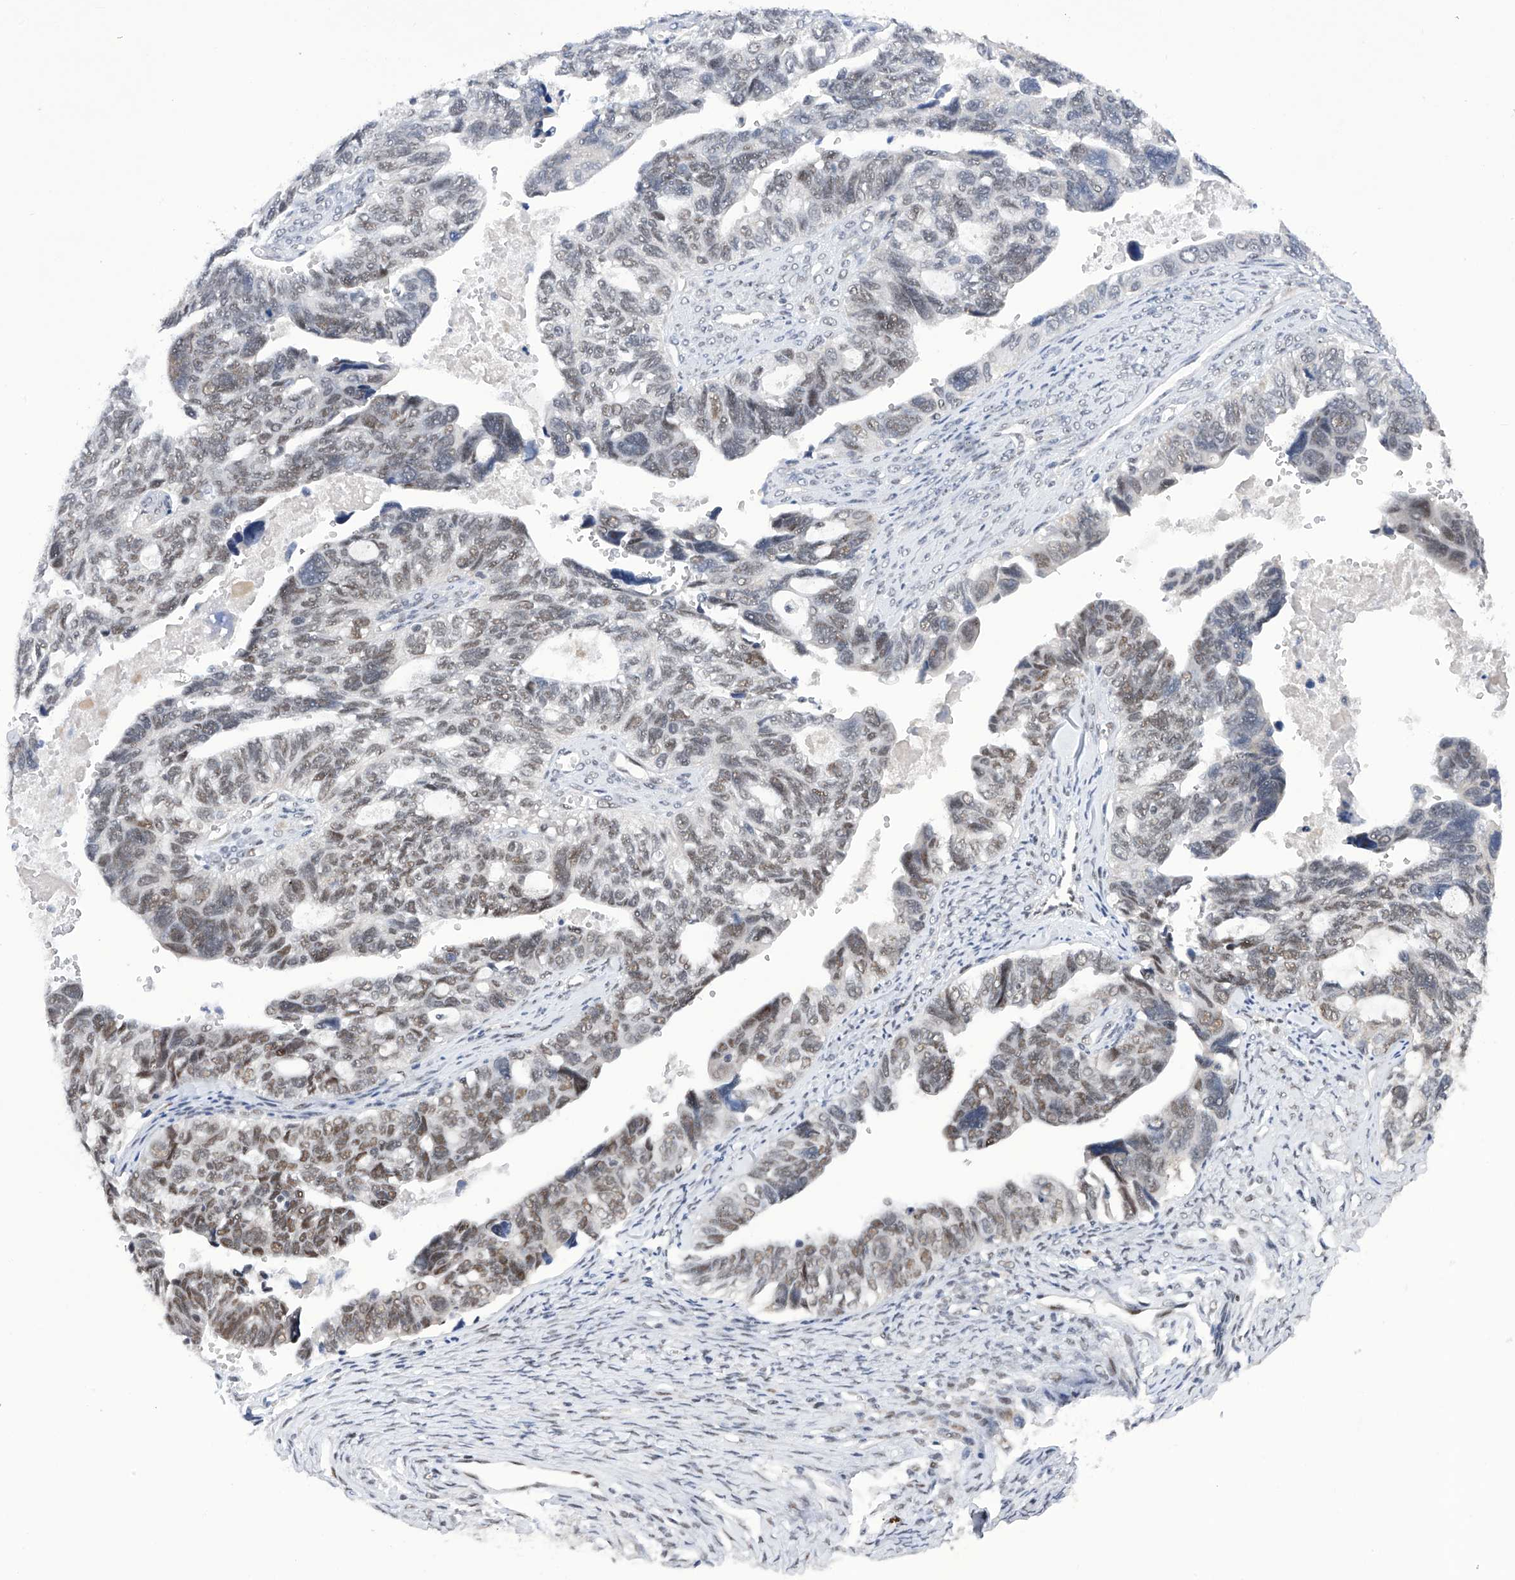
{"staining": {"intensity": "weak", "quantity": "25%-75%", "location": "nuclear"}, "tissue": "ovarian cancer", "cell_type": "Tumor cells", "image_type": "cancer", "snomed": [{"axis": "morphology", "description": "Cystadenocarcinoma, serous, NOS"}, {"axis": "topography", "description": "Ovary"}], "caption": "IHC histopathology image of ovarian cancer stained for a protein (brown), which displays low levels of weak nuclear staining in approximately 25%-75% of tumor cells.", "gene": "RAD54L", "patient": {"sex": "female", "age": 79}}